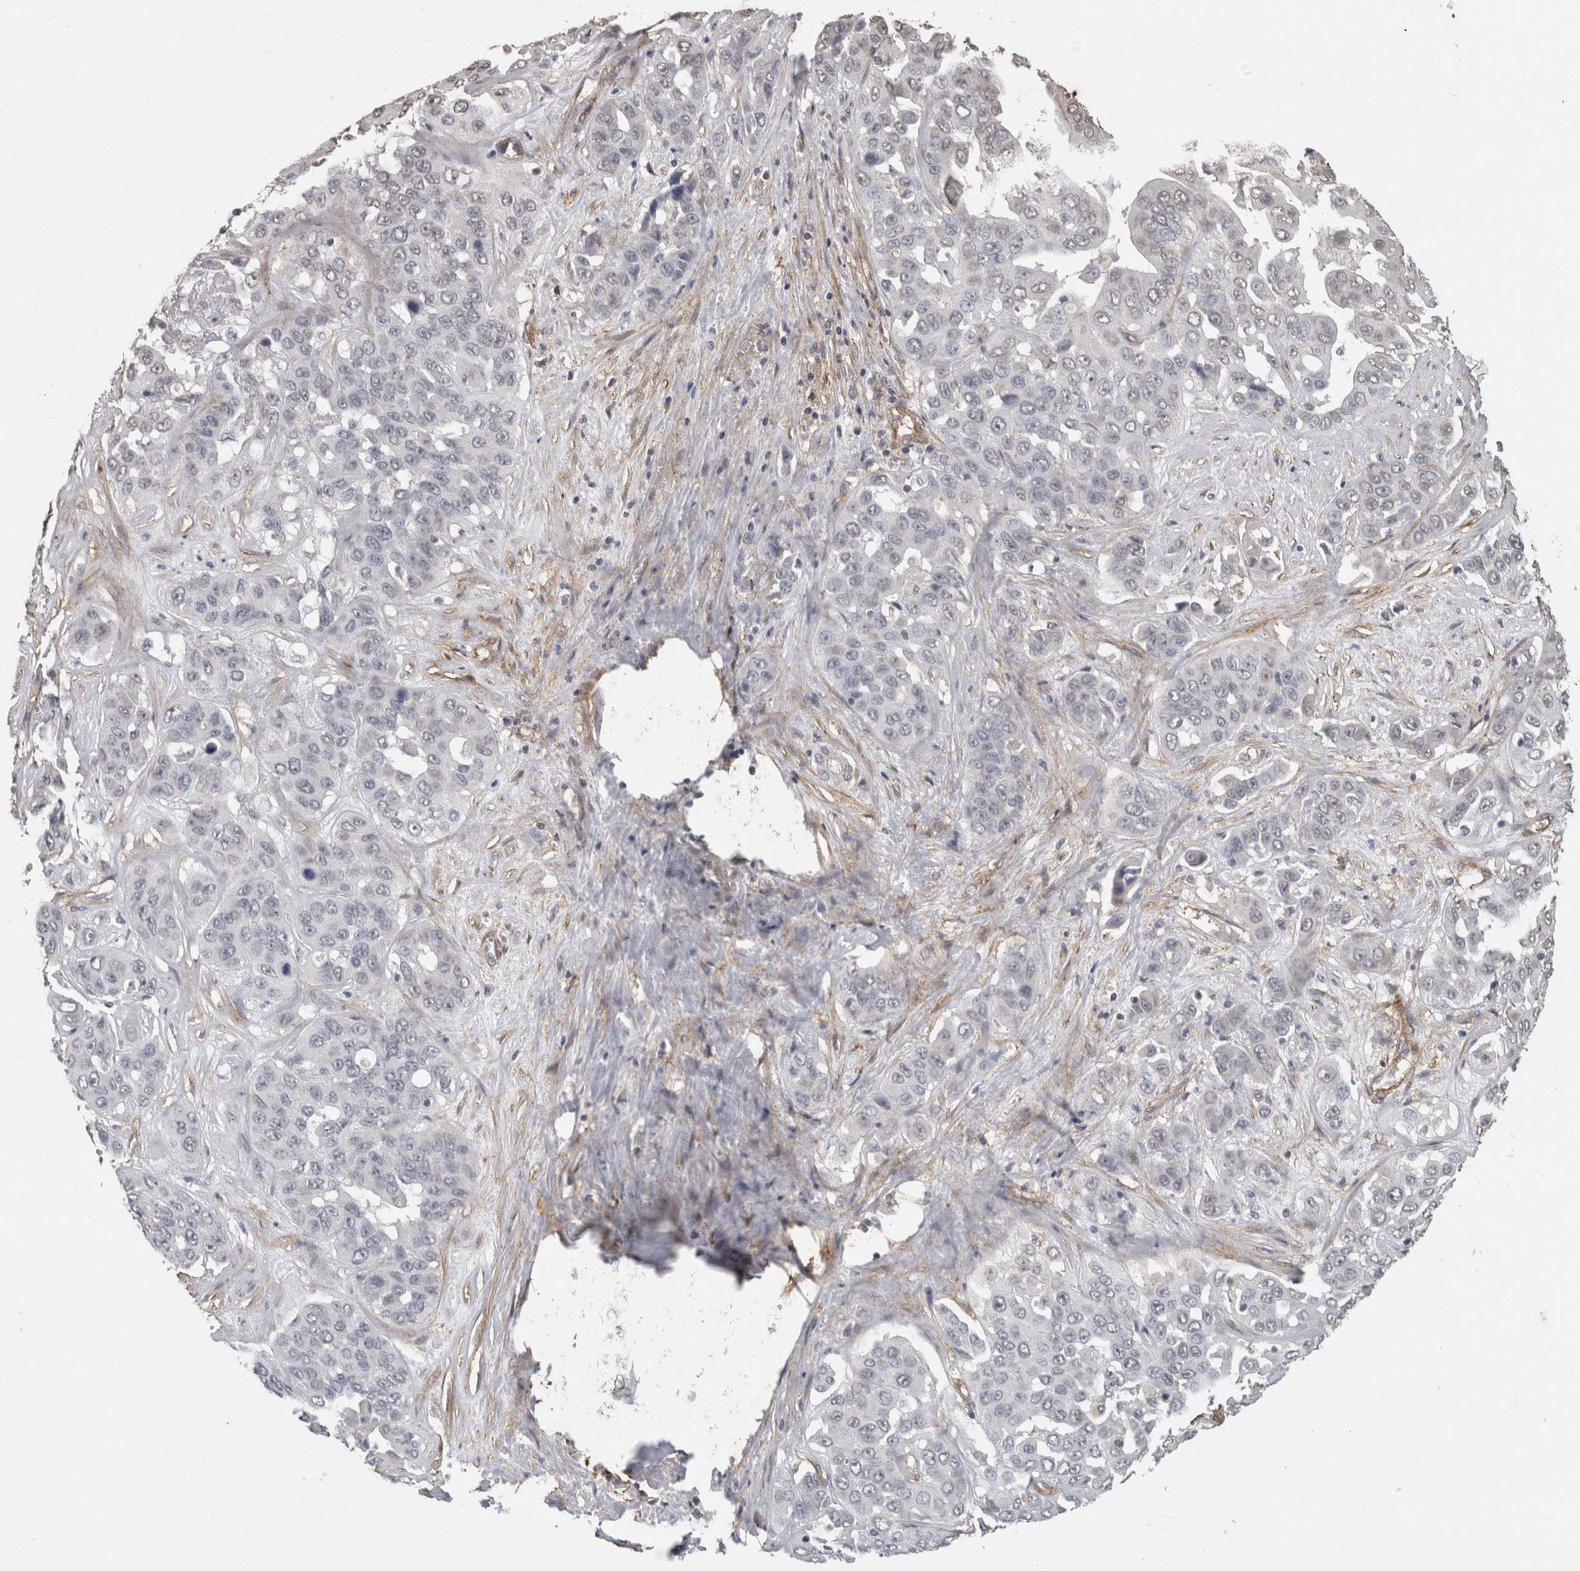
{"staining": {"intensity": "negative", "quantity": "none", "location": "none"}, "tissue": "liver cancer", "cell_type": "Tumor cells", "image_type": "cancer", "snomed": [{"axis": "morphology", "description": "Cholangiocarcinoma"}, {"axis": "topography", "description": "Liver"}], "caption": "Immunohistochemistry (IHC) photomicrograph of human liver cancer (cholangiocarcinoma) stained for a protein (brown), which exhibits no expression in tumor cells. (Immunohistochemistry (IHC), brightfield microscopy, high magnification).", "gene": "RECK", "patient": {"sex": "female", "age": 52}}